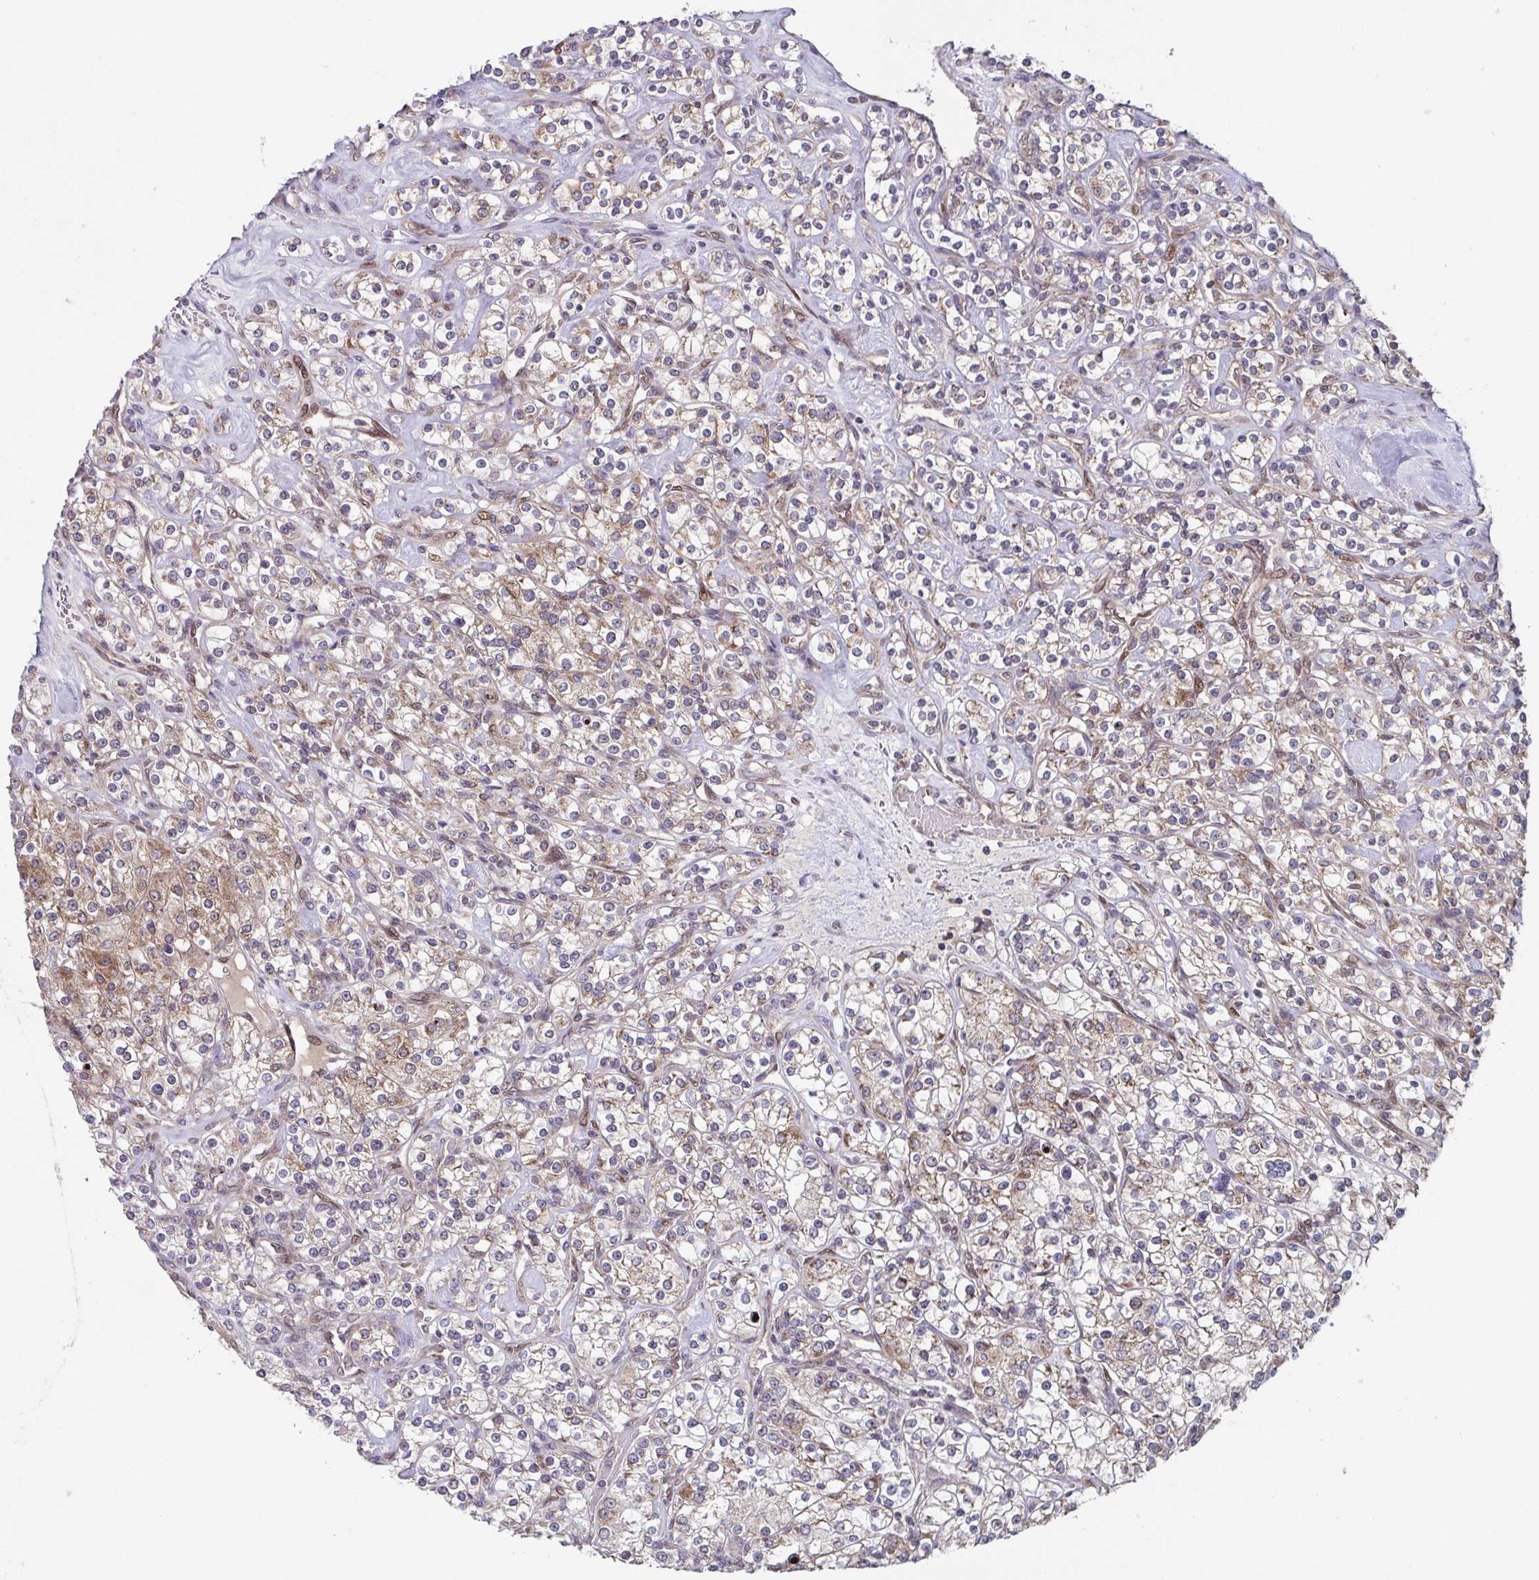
{"staining": {"intensity": "moderate", "quantity": ">75%", "location": "cytoplasmic/membranous"}, "tissue": "renal cancer", "cell_type": "Tumor cells", "image_type": "cancer", "snomed": [{"axis": "morphology", "description": "Adenocarcinoma, NOS"}, {"axis": "topography", "description": "Kidney"}], "caption": "About >75% of tumor cells in adenocarcinoma (renal) demonstrate moderate cytoplasmic/membranous protein positivity as visualized by brown immunohistochemical staining.", "gene": "TTC19", "patient": {"sex": "male", "age": 77}}